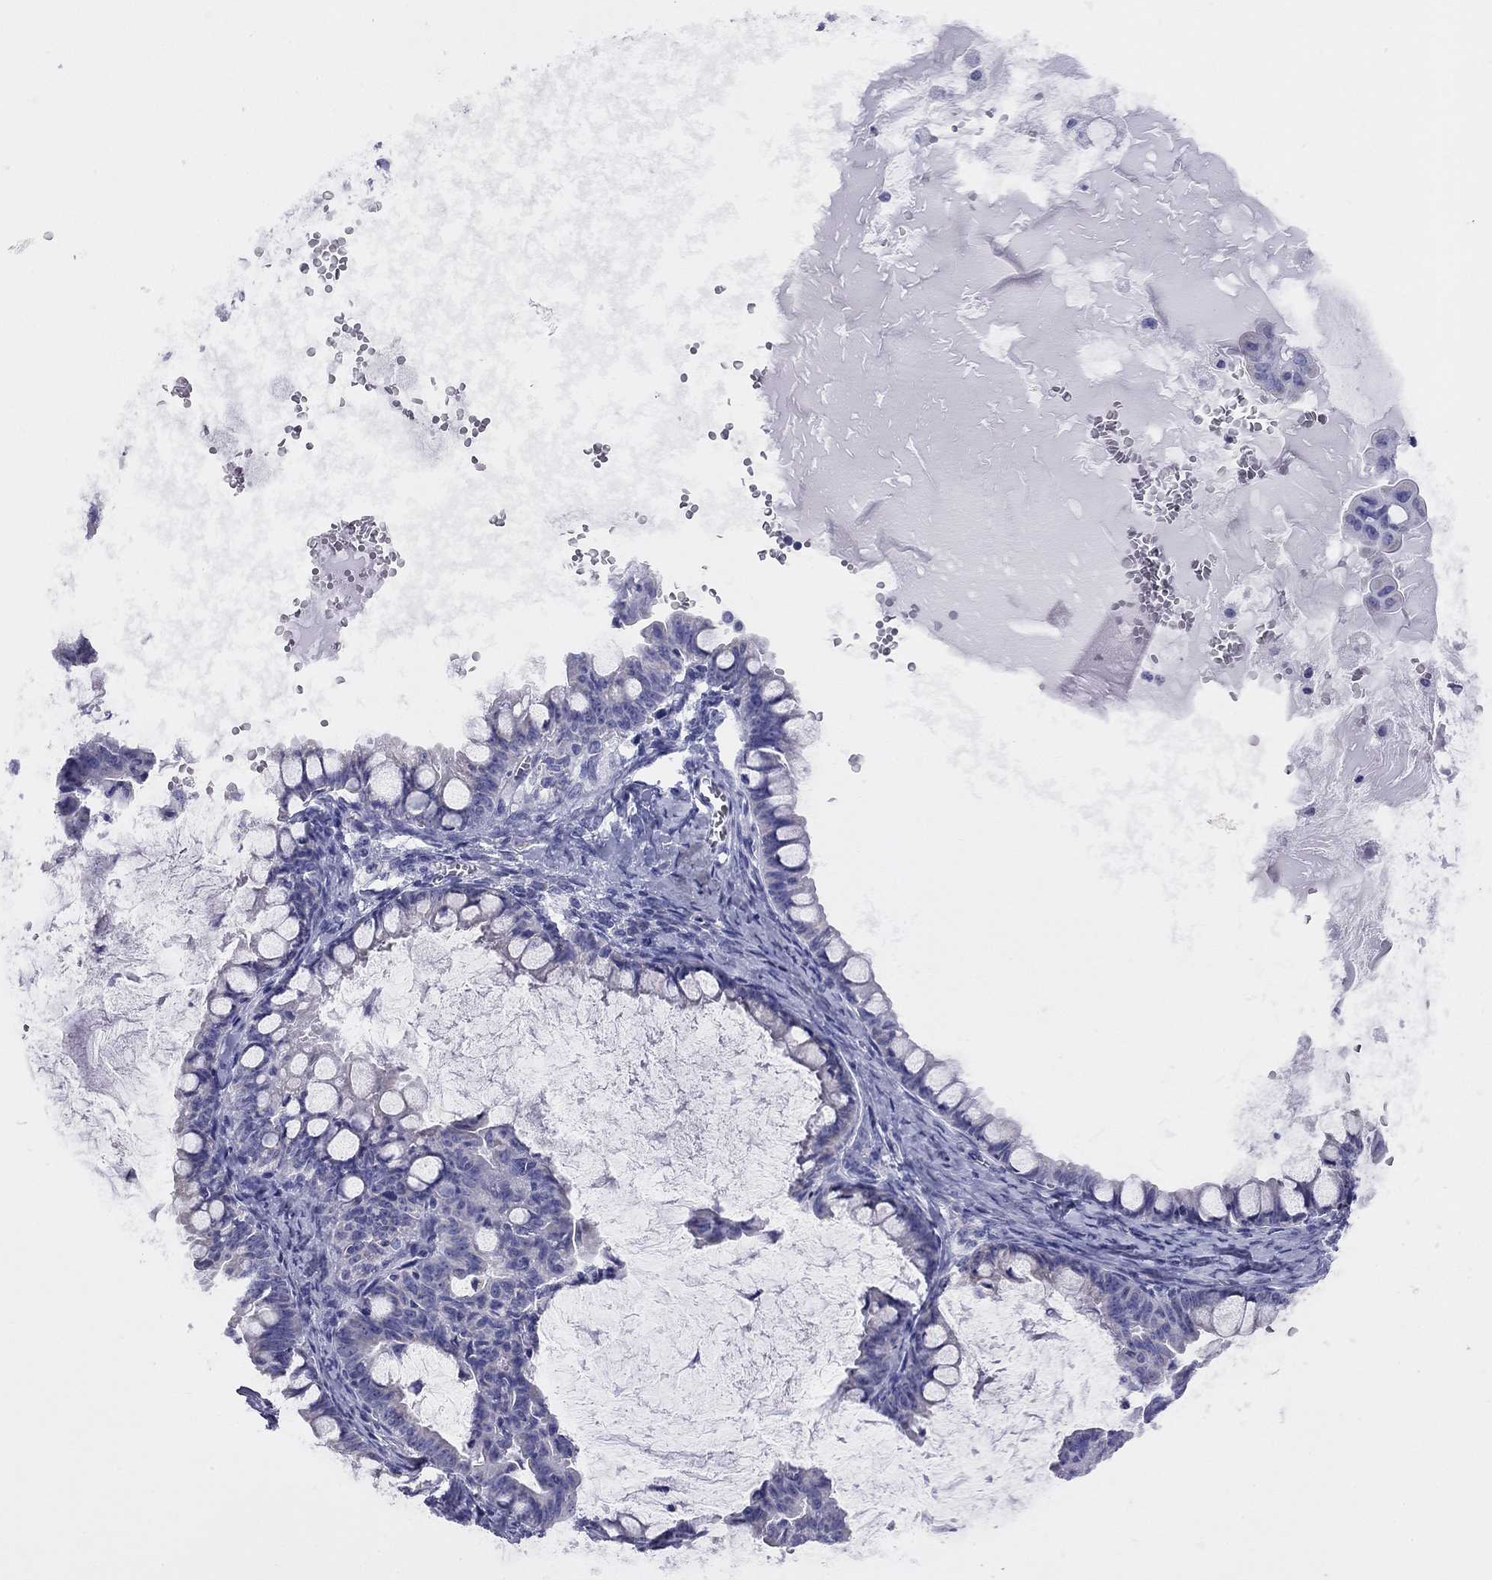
{"staining": {"intensity": "negative", "quantity": "none", "location": "none"}, "tissue": "ovarian cancer", "cell_type": "Tumor cells", "image_type": "cancer", "snomed": [{"axis": "morphology", "description": "Cystadenocarcinoma, mucinous, NOS"}, {"axis": "topography", "description": "Ovary"}], "caption": "The image exhibits no significant expression in tumor cells of mucinous cystadenocarcinoma (ovarian). The staining is performed using DAB (3,3'-diaminobenzidine) brown chromogen with nuclei counter-stained in using hematoxylin.", "gene": "DPY19L2", "patient": {"sex": "female", "age": 63}}